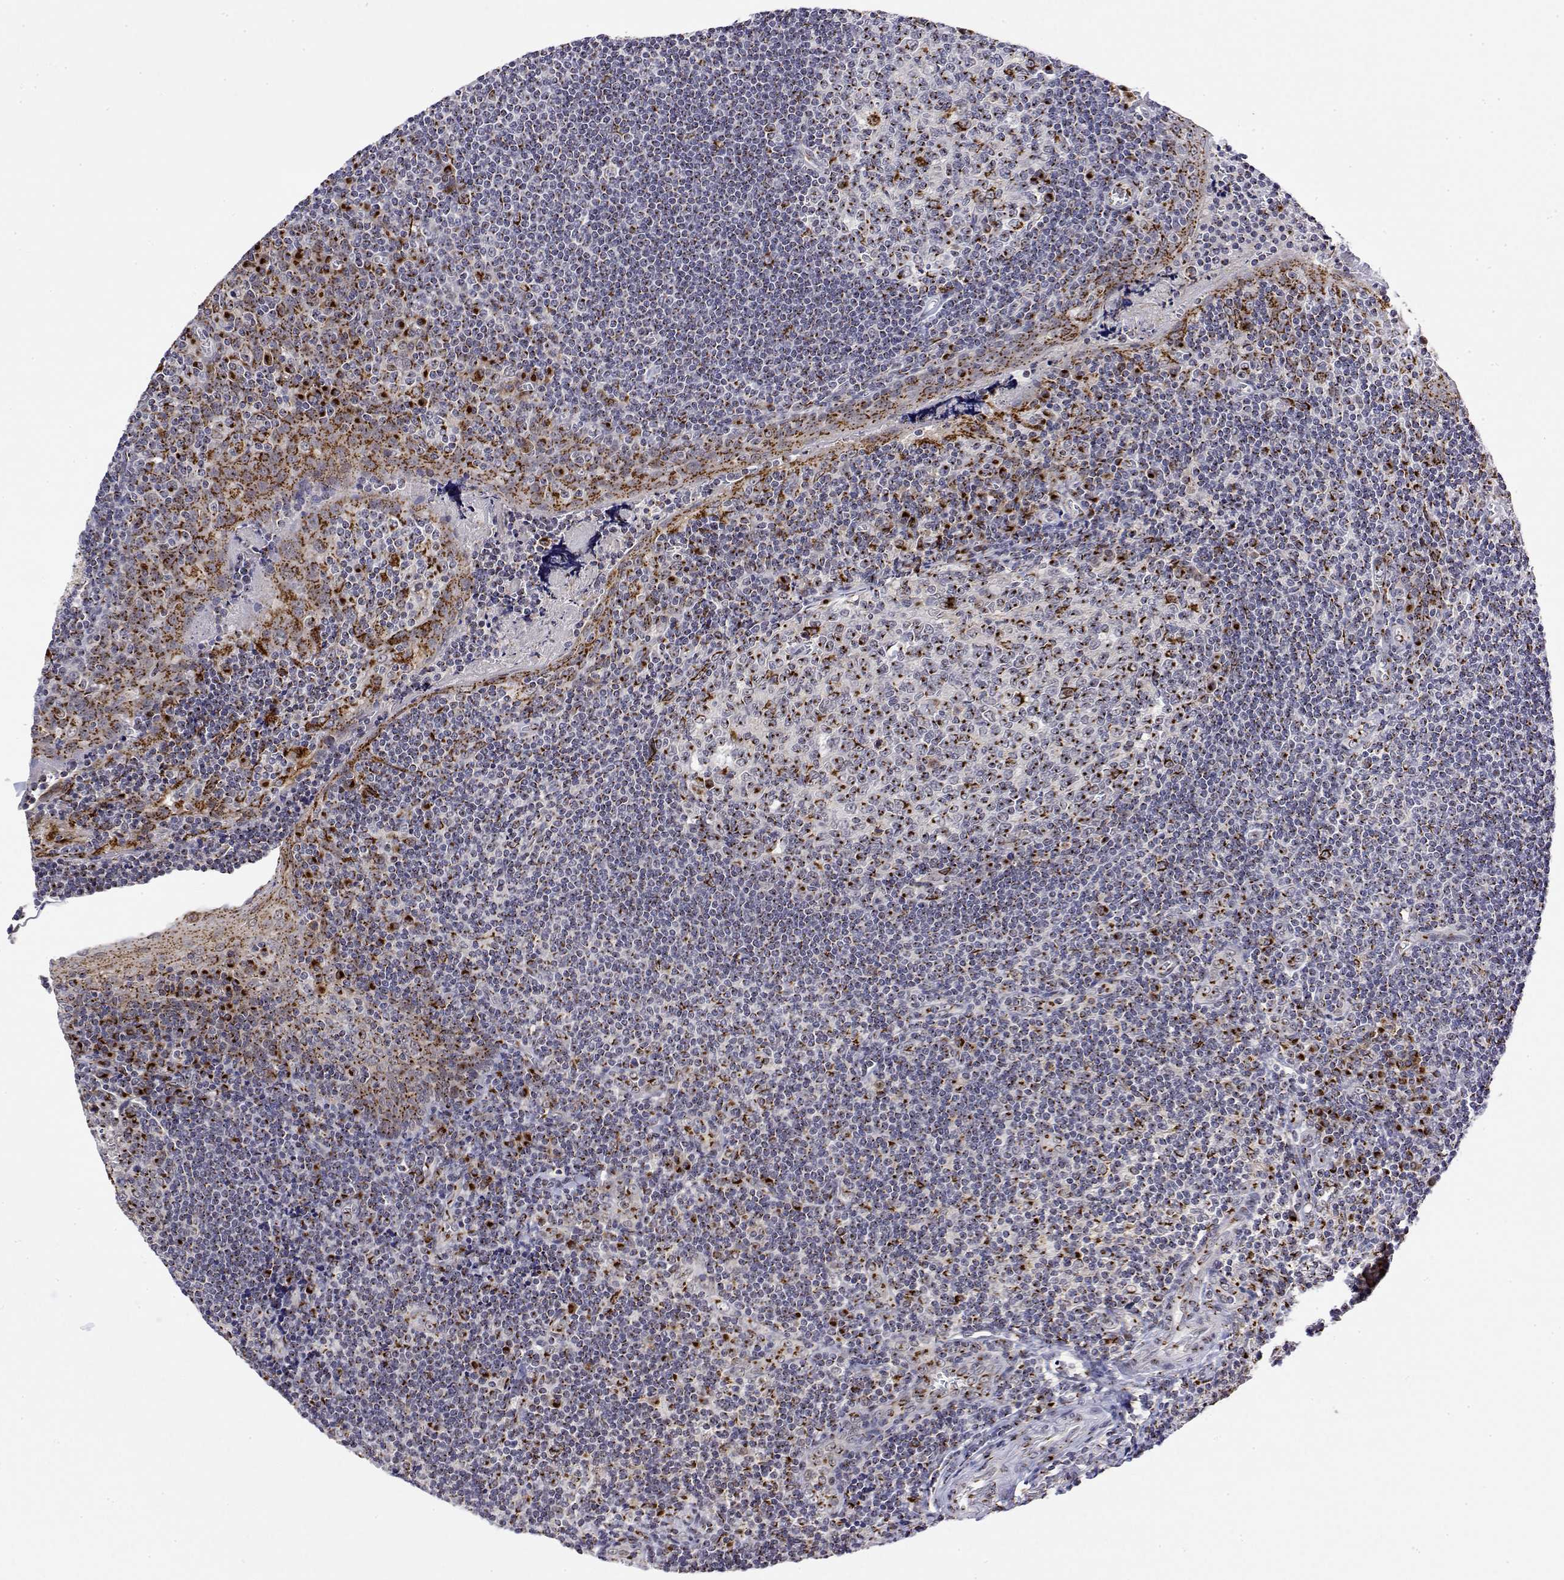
{"staining": {"intensity": "strong", "quantity": "25%-75%", "location": "cytoplasmic/membranous"}, "tissue": "tonsil", "cell_type": "Germinal center cells", "image_type": "normal", "snomed": [{"axis": "morphology", "description": "Normal tissue, NOS"}, {"axis": "morphology", "description": "Inflammation, NOS"}, {"axis": "topography", "description": "Tonsil"}], "caption": "High-magnification brightfield microscopy of unremarkable tonsil stained with DAB (3,3'-diaminobenzidine) (brown) and counterstained with hematoxylin (blue). germinal center cells exhibit strong cytoplasmic/membranous positivity is appreciated in approximately25%-75% of cells. The staining is performed using DAB brown chromogen to label protein expression. The nuclei are counter-stained blue using hematoxylin.", "gene": "YIPF3", "patient": {"sex": "female", "age": 31}}